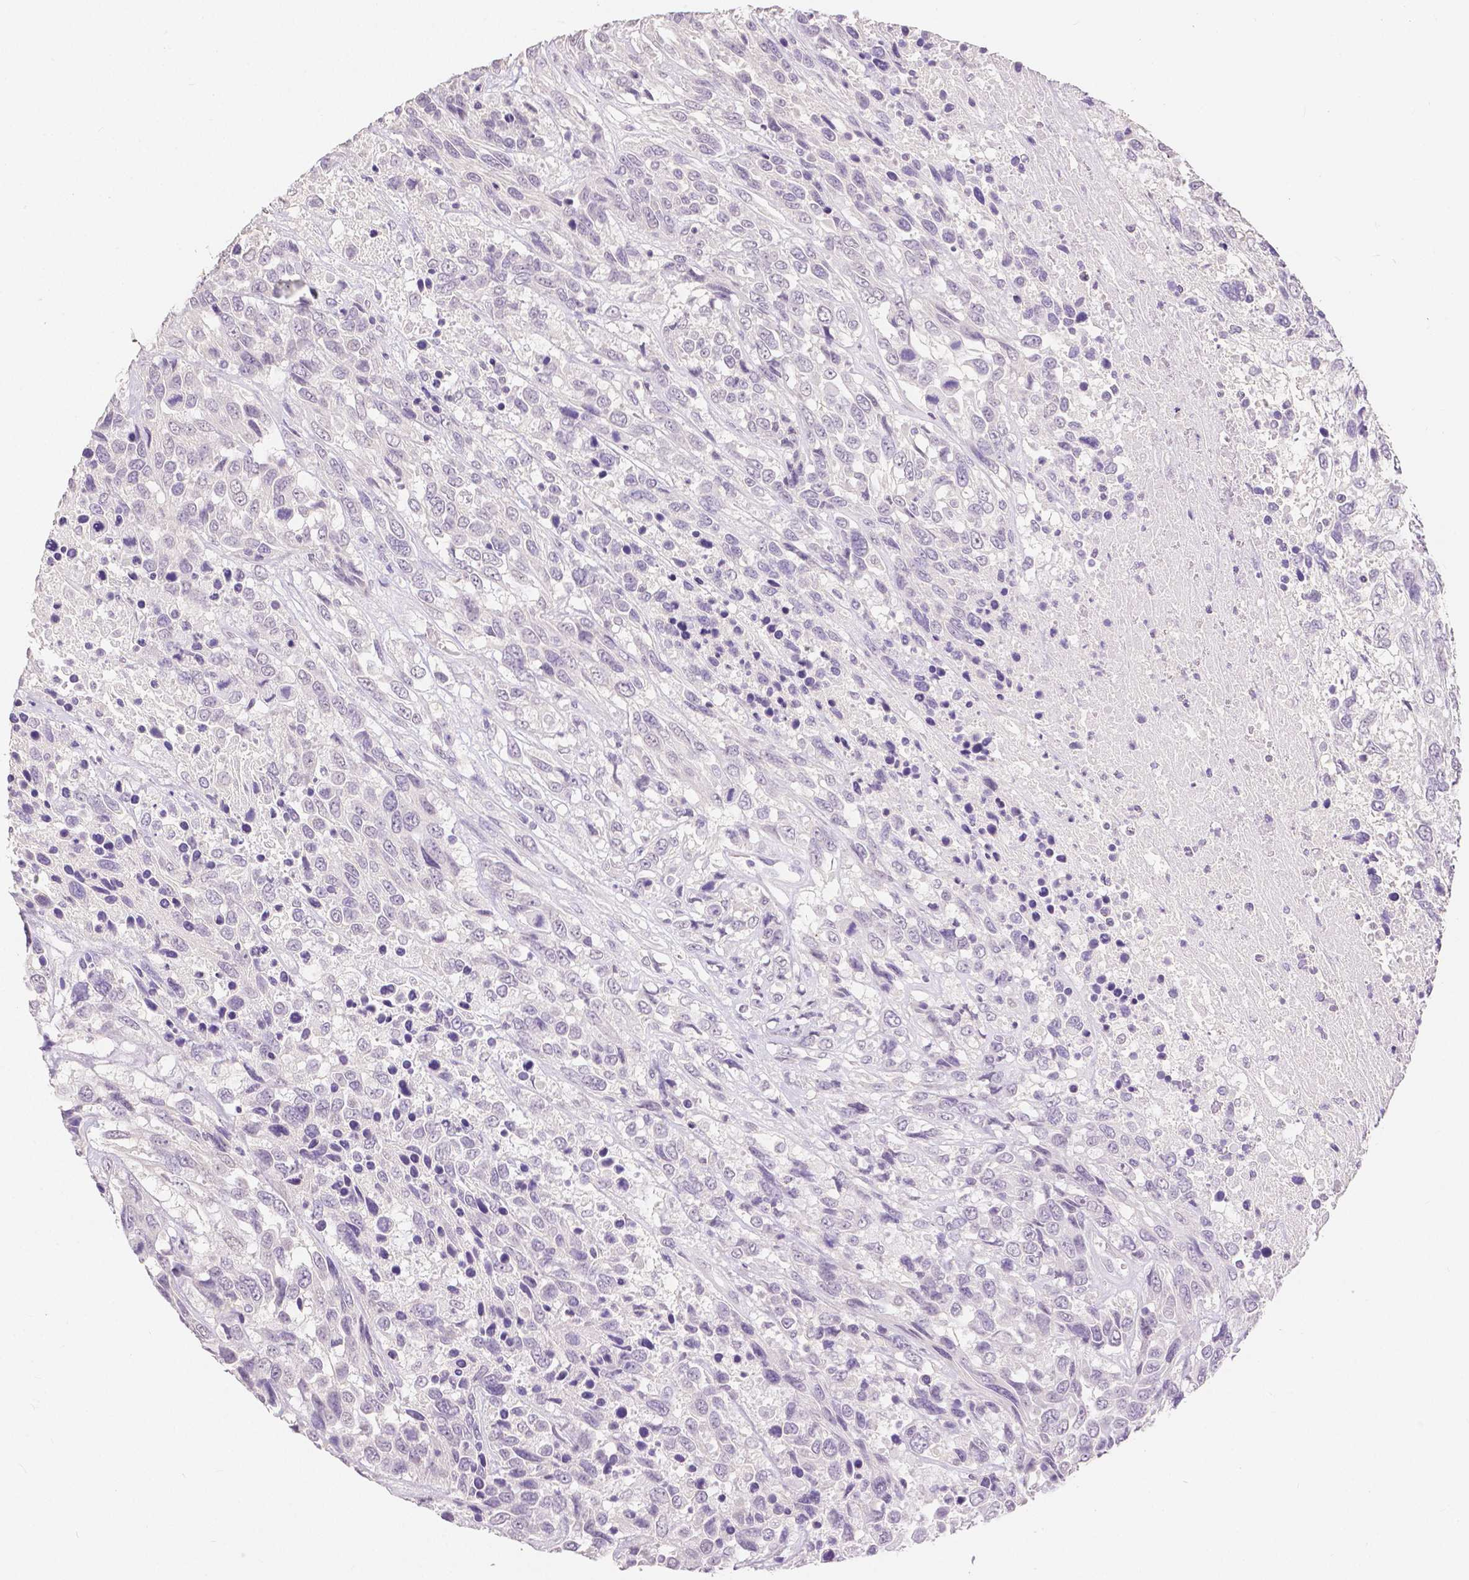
{"staining": {"intensity": "negative", "quantity": "none", "location": "none"}, "tissue": "urothelial cancer", "cell_type": "Tumor cells", "image_type": "cancer", "snomed": [{"axis": "morphology", "description": "Urothelial carcinoma, High grade"}, {"axis": "topography", "description": "Urinary bladder"}], "caption": "There is no significant staining in tumor cells of urothelial cancer.", "gene": "OCLN", "patient": {"sex": "female", "age": 70}}